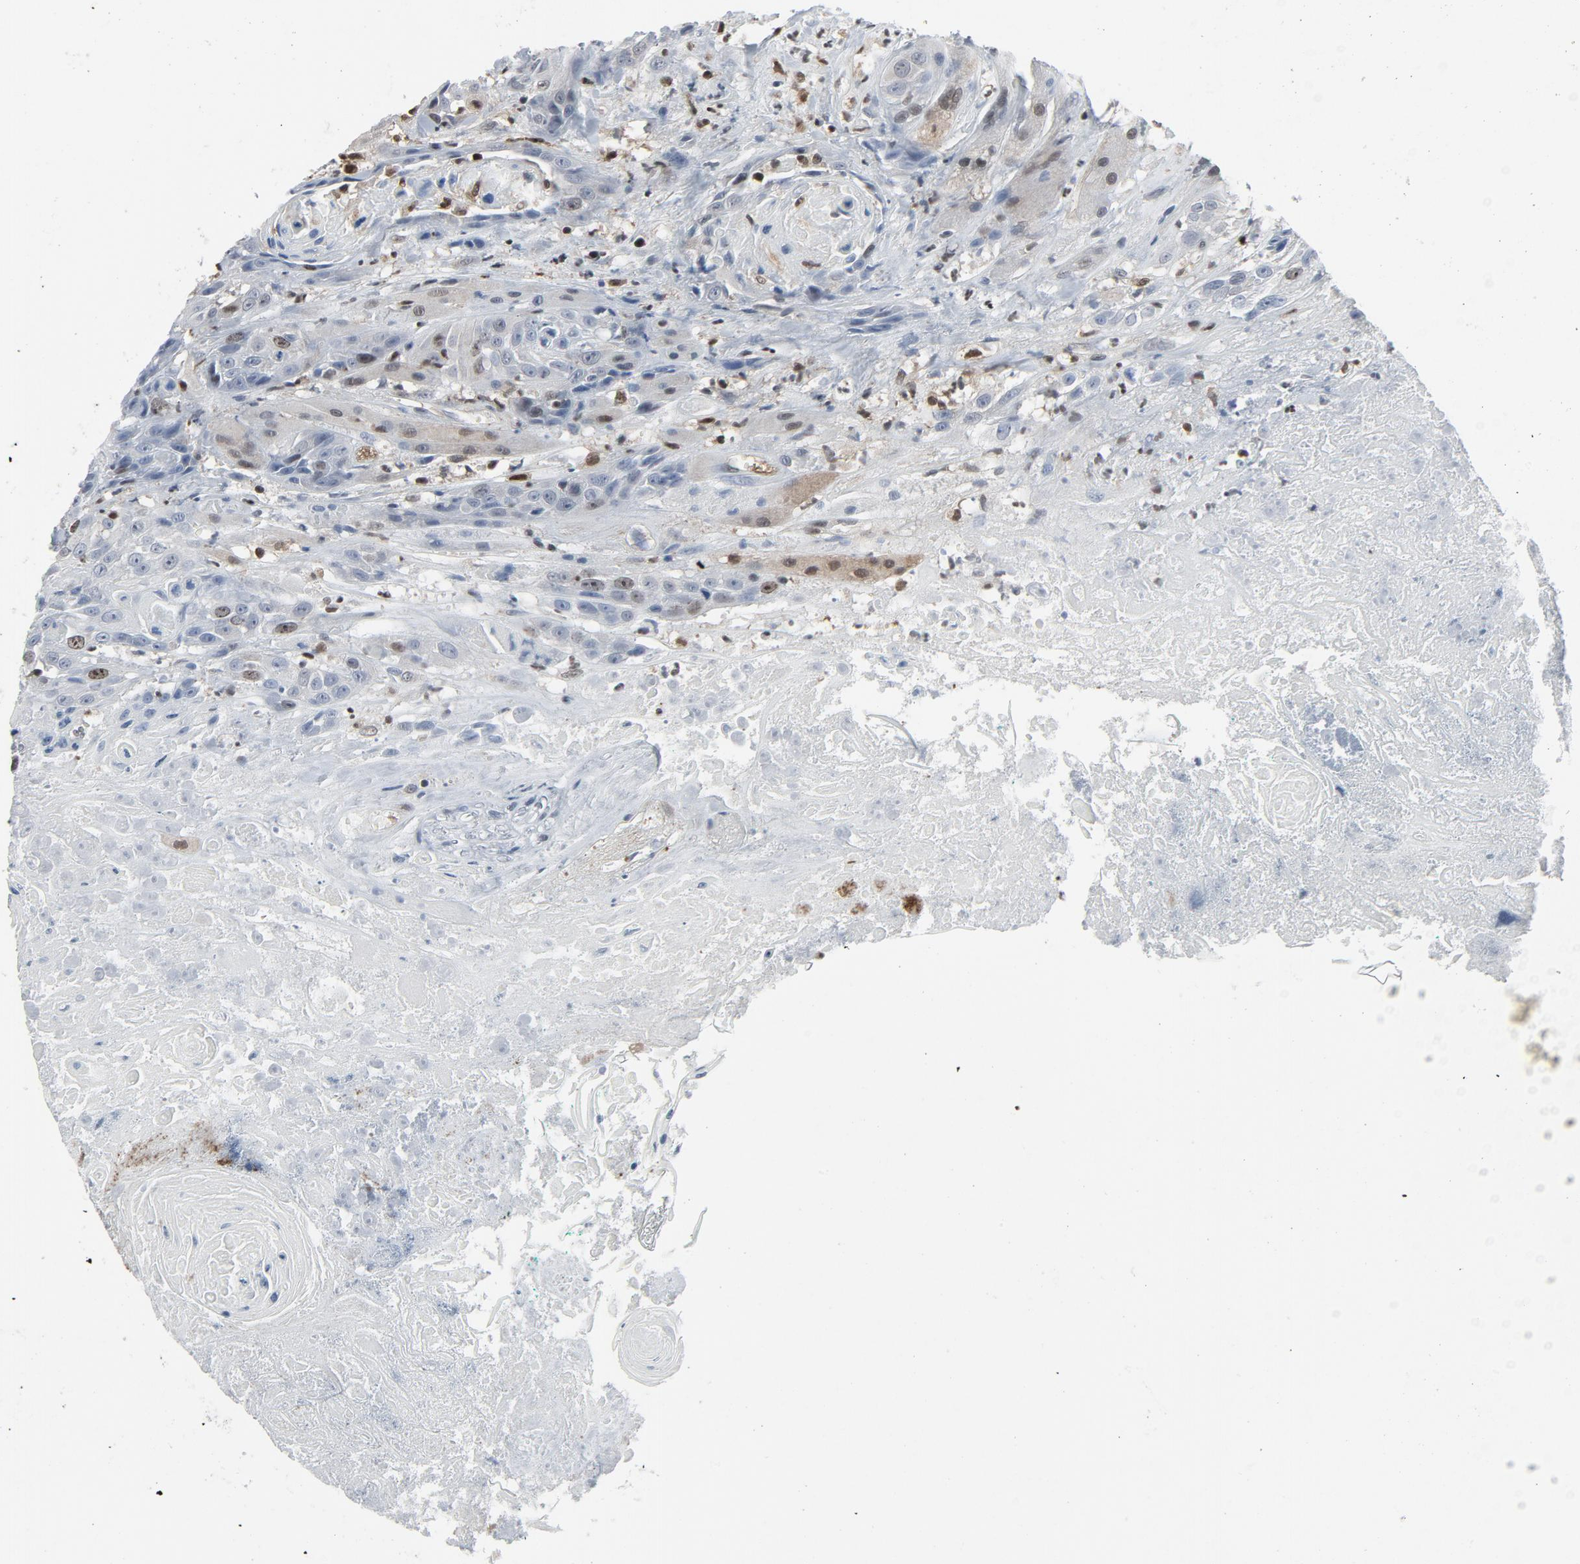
{"staining": {"intensity": "negative", "quantity": "none", "location": "none"}, "tissue": "head and neck cancer", "cell_type": "Tumor cells", "image_type": "cancer", "snomed": [{"axis": "morphology", "description": "Squamous cell carcinoma, NOS"}, {"axis": "topography", "description": "Head-Neck"}], "caption": "Immunohistochemical staining of squamous cell carcinoma (head and neck) shows no significant positivity in tumor cells. (Stains: DAB immunohistochemistry (IHC) with hematoxylin counter stain, Microscopy: brightfield microscopy at high magnification).", "gene": "STAT5A", "patient": {"sex": "female", "age": 84}}